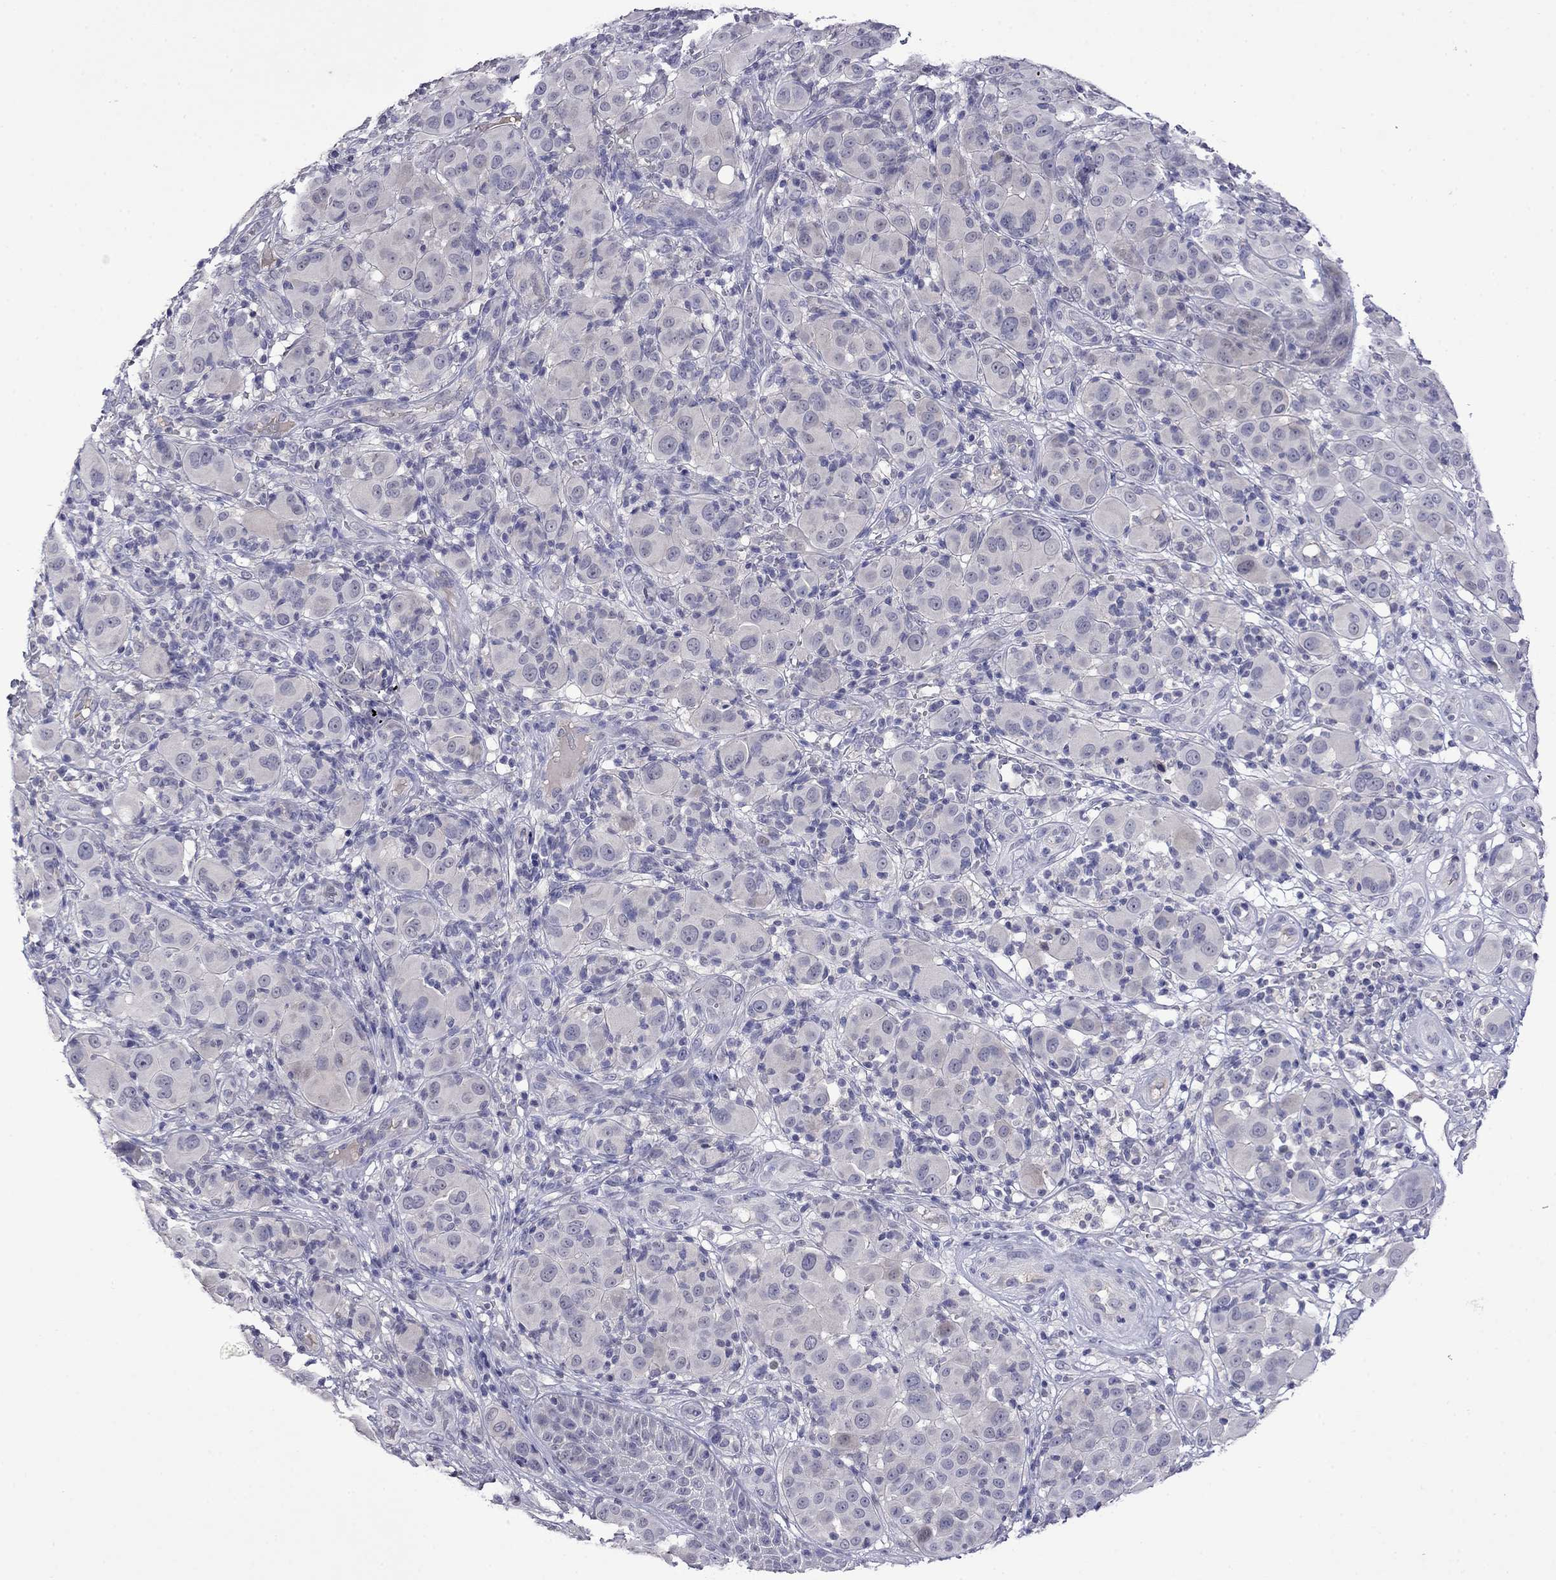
{"staining": {"intensity": "negative", "quantity": "none", "location": "none"}, "tissue": "melanoma", "cell_type": "Tumor cells", "image_type": "cancer", "snomed": [{"axis": "morphology", "description": "Malignant melanoma, NOS"}, {"axis": "topography", "description": "Skin"}], "caption": "Image shows no significant protein staining in tumor cells of melanoma.", "gene": "STAR", "patient": {"sex": "female", "age": 87}}